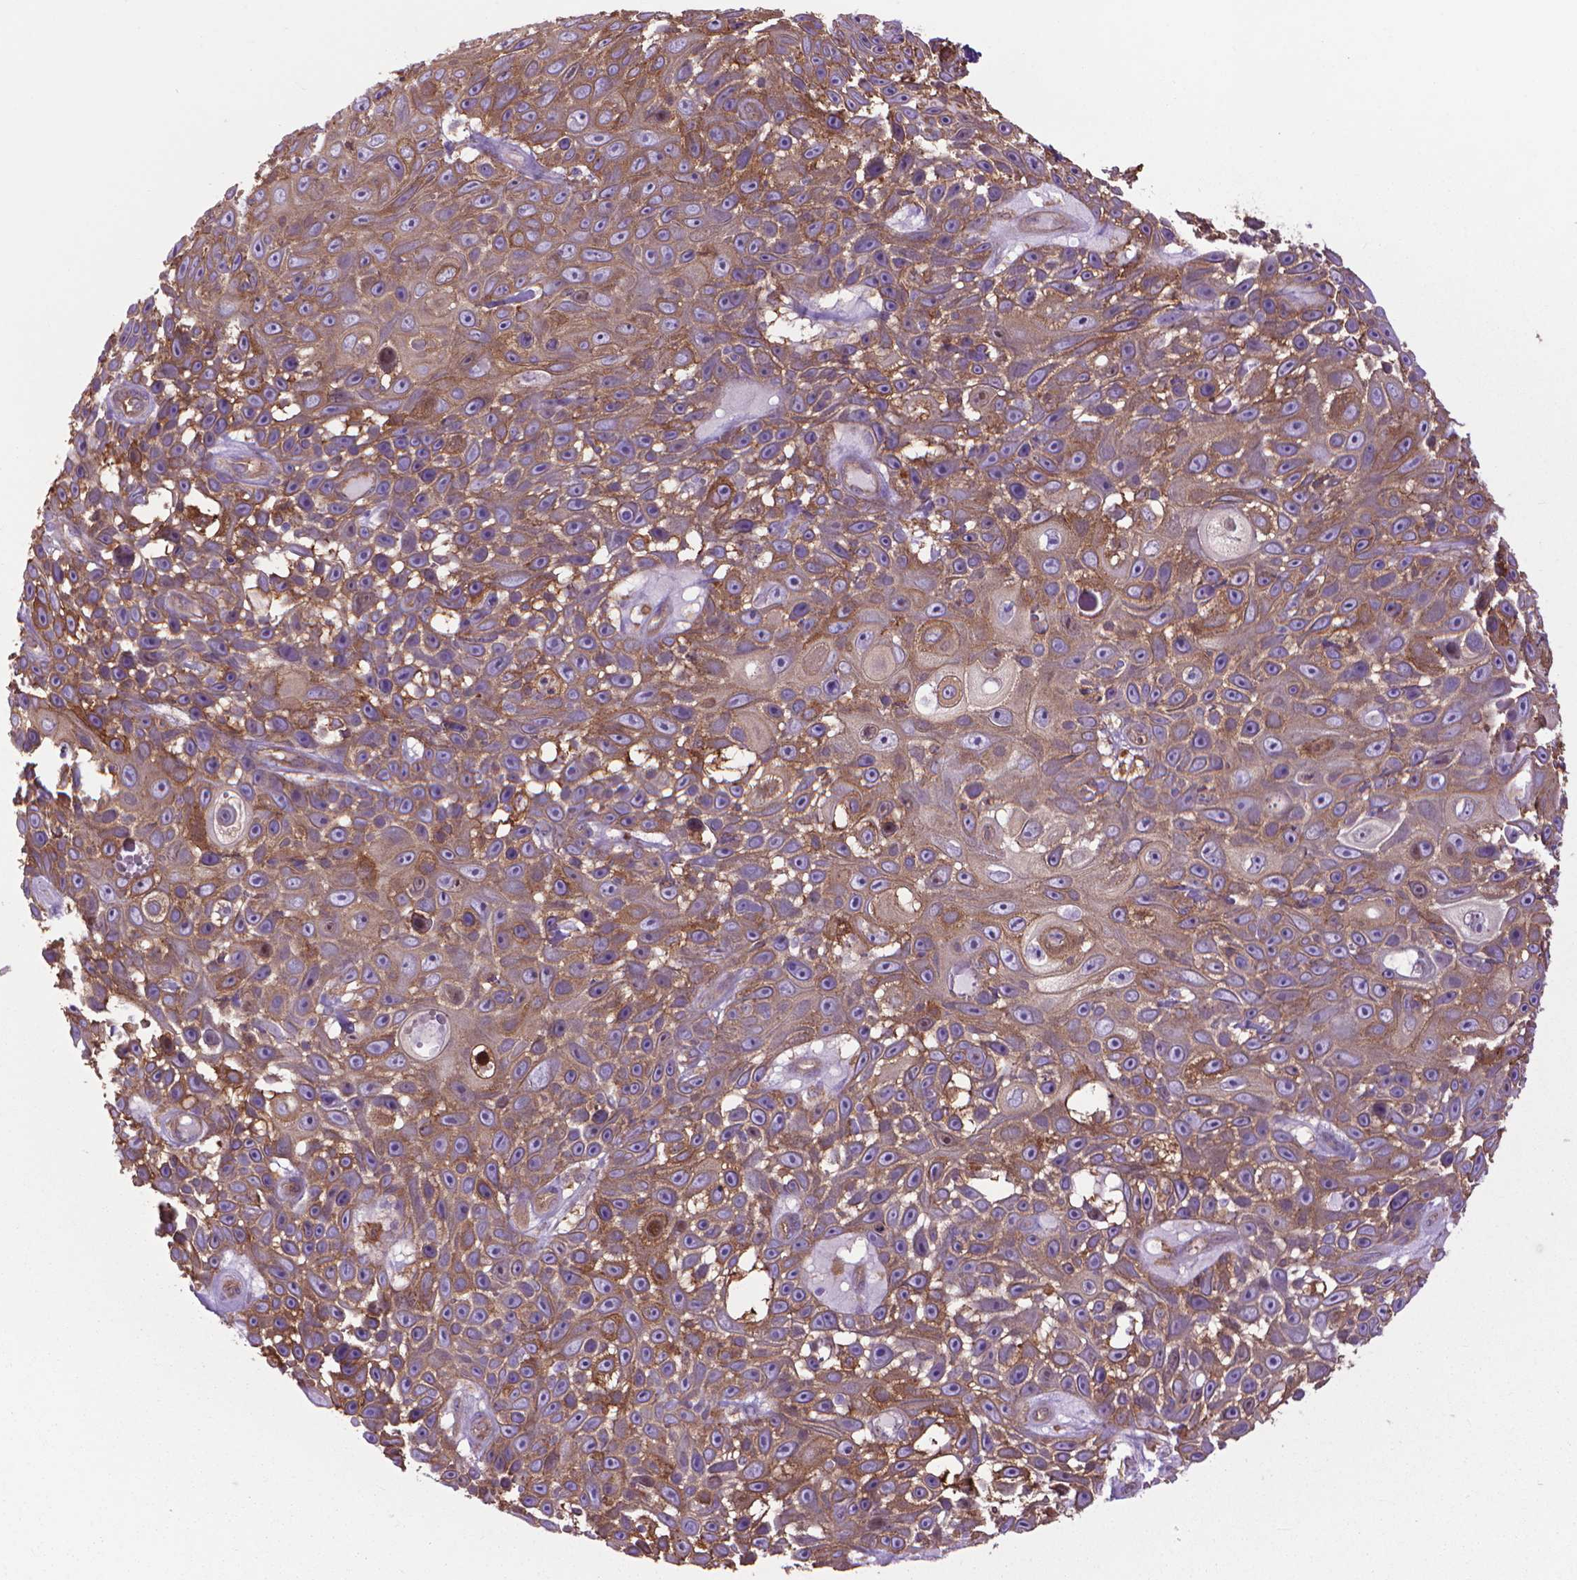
{"staining": {"intensity": "moderate", "quantity": ">75%", "location": "cytoplasmic/membranous"}, "tissue": "skin cancer", "cell_type": "Tumor cells", "image_type": "cancer", "snomed": [{"axis": "morphology", "description": "Squamous cell carcinoma, NOS"}, {"axis": "topography", "description": "Skin"}], "caption": "A histopathology image of skin cancer (squamous cell carcinoma) stained for a protein demonstrates moderate cytoplasmic/membranous brown staining in tumor cells.", "gene": "CORO1B", "patient": {"sex": "male", "age": 82}}